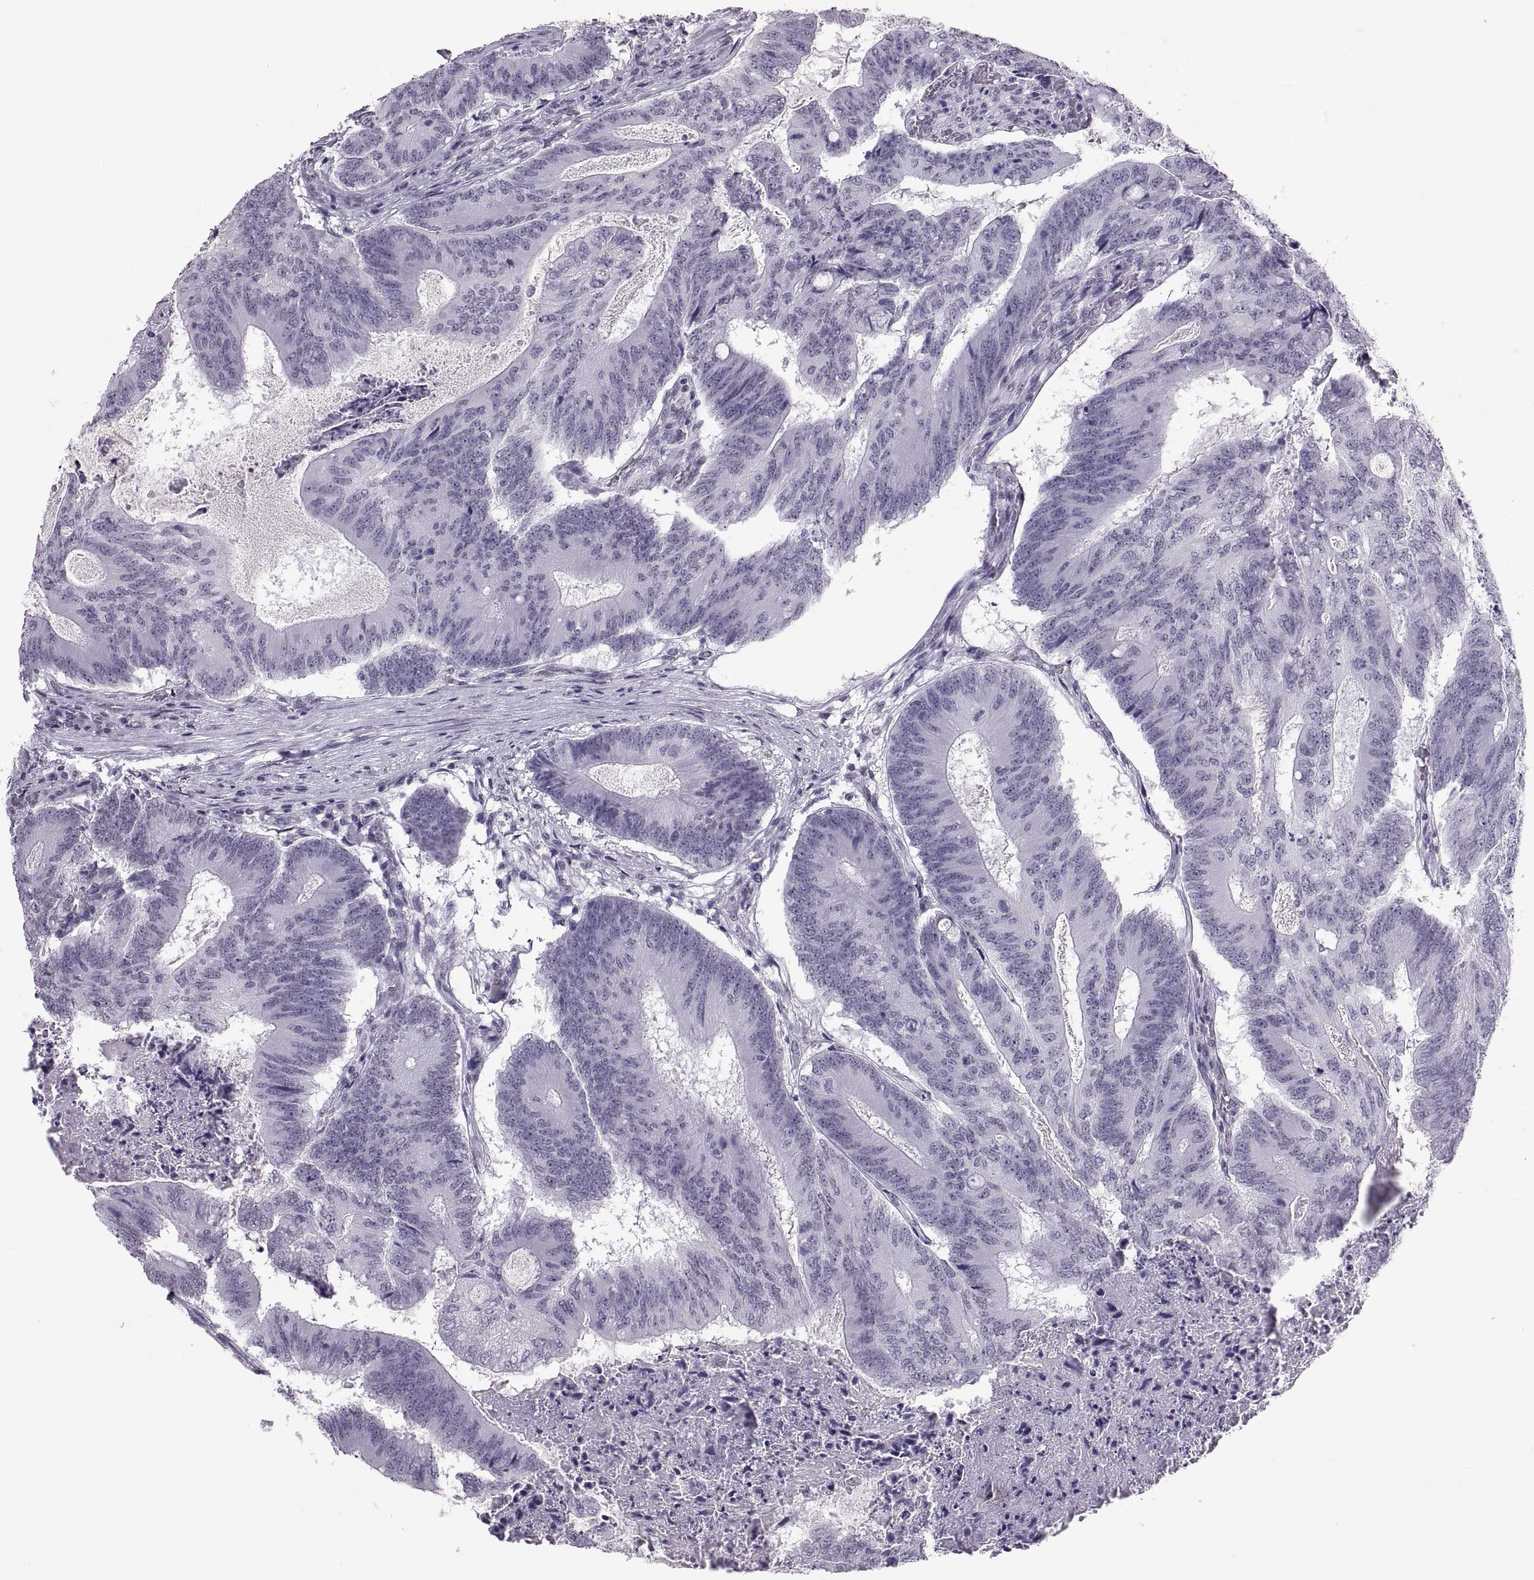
{"staining": {"intensity": "negative", "quantity": "none", "location": "none"}, "tissue": "colorectal cancer", "cell_type": "Tumor cells", "image_type": "cancer", "snomed": [{"axis": "morphology", "description": "Adenocarcinoma, NOS"}, {"axis": "topography", "description": "Colon"}], "caption": "Human colorectal adenocarcinoma stained for a protein using IHC reveals no staining in tumor cells.", "gene": "CARTPT", "patient": {"sex": "female", "age": 70}}